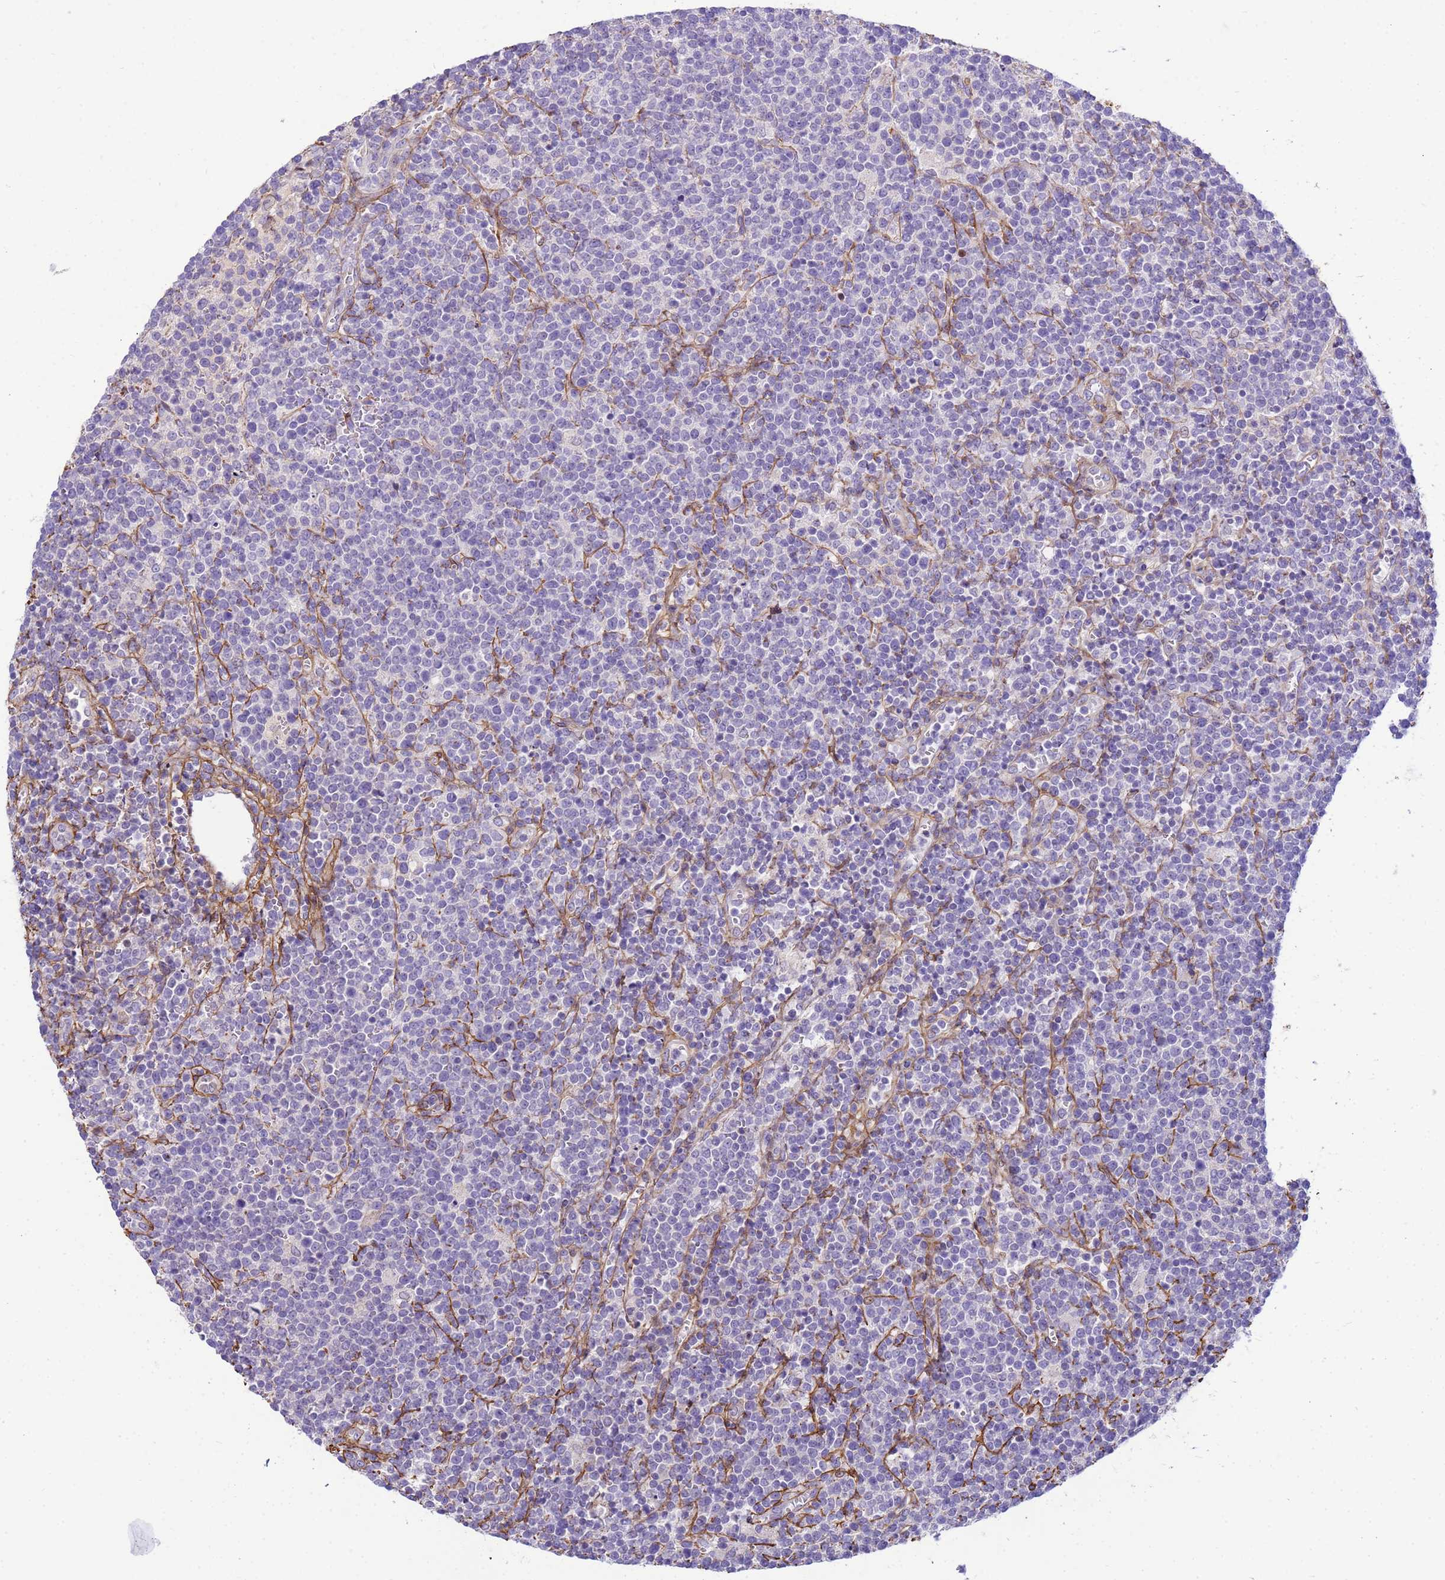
{"staining": {"intensity": "negative", "quantity": "none", "location": "none"}, "tissue": "lymphoma", "cell_type": "Tumor cells", "image_type": "cancer", "snomed": [{"axis": "morphology", "description": "Malignant lymphoma, non-Hodgkin's type, High grade"}, {"axis": "topography", "description": "Lymph node"}], "caption": "DAB (3,3'-diaminobenzidine) immunohistochemical staining of lymphoma reveals no significant expression in tumor cells.", "gene": "P2RX7", "patient": {"sex": "male", "age": 61}}